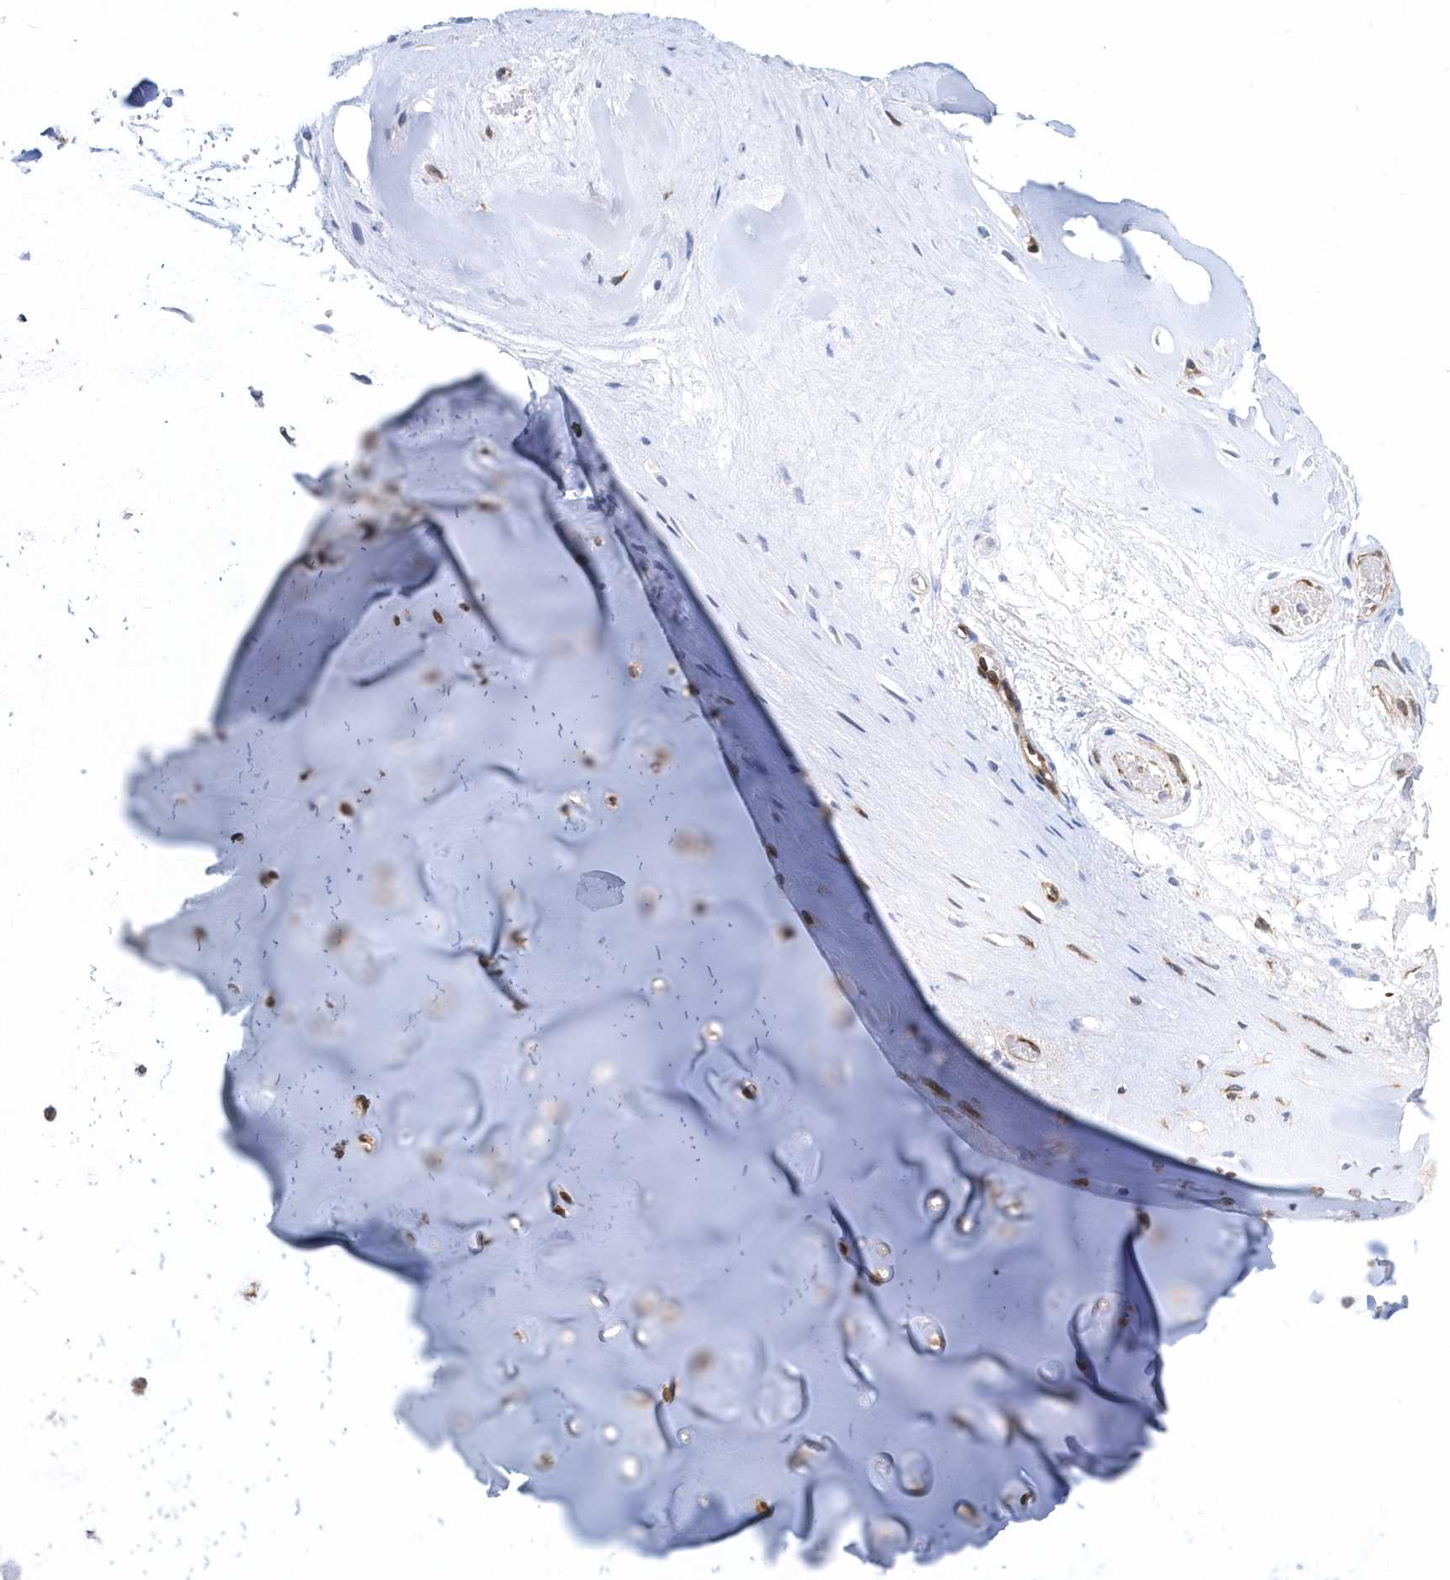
{"staining": {"intensity": "negative", "quantity": "none", "location": "none"}, "tissue": "adipose tissue", "cell_type": "Adipocytes", "image_type": "normal", "snomed": [{"axis": "morphology", "description": "Normal tissue, NOS"}, {"axis": "morphology", "description": "Basal cell carcinoma"}, {"axis": "topography", "description": "Cartilage tissue"}, {"axis": "topography", "description": "Nasopharynx"}, {"axis": "topography", "description": "Oral tissue"}], "caption": "Adipocytes show no significant staining in normal adipose tissue.", "gene": "PHF1", "patient": {"sex": "female", "age": 77}}